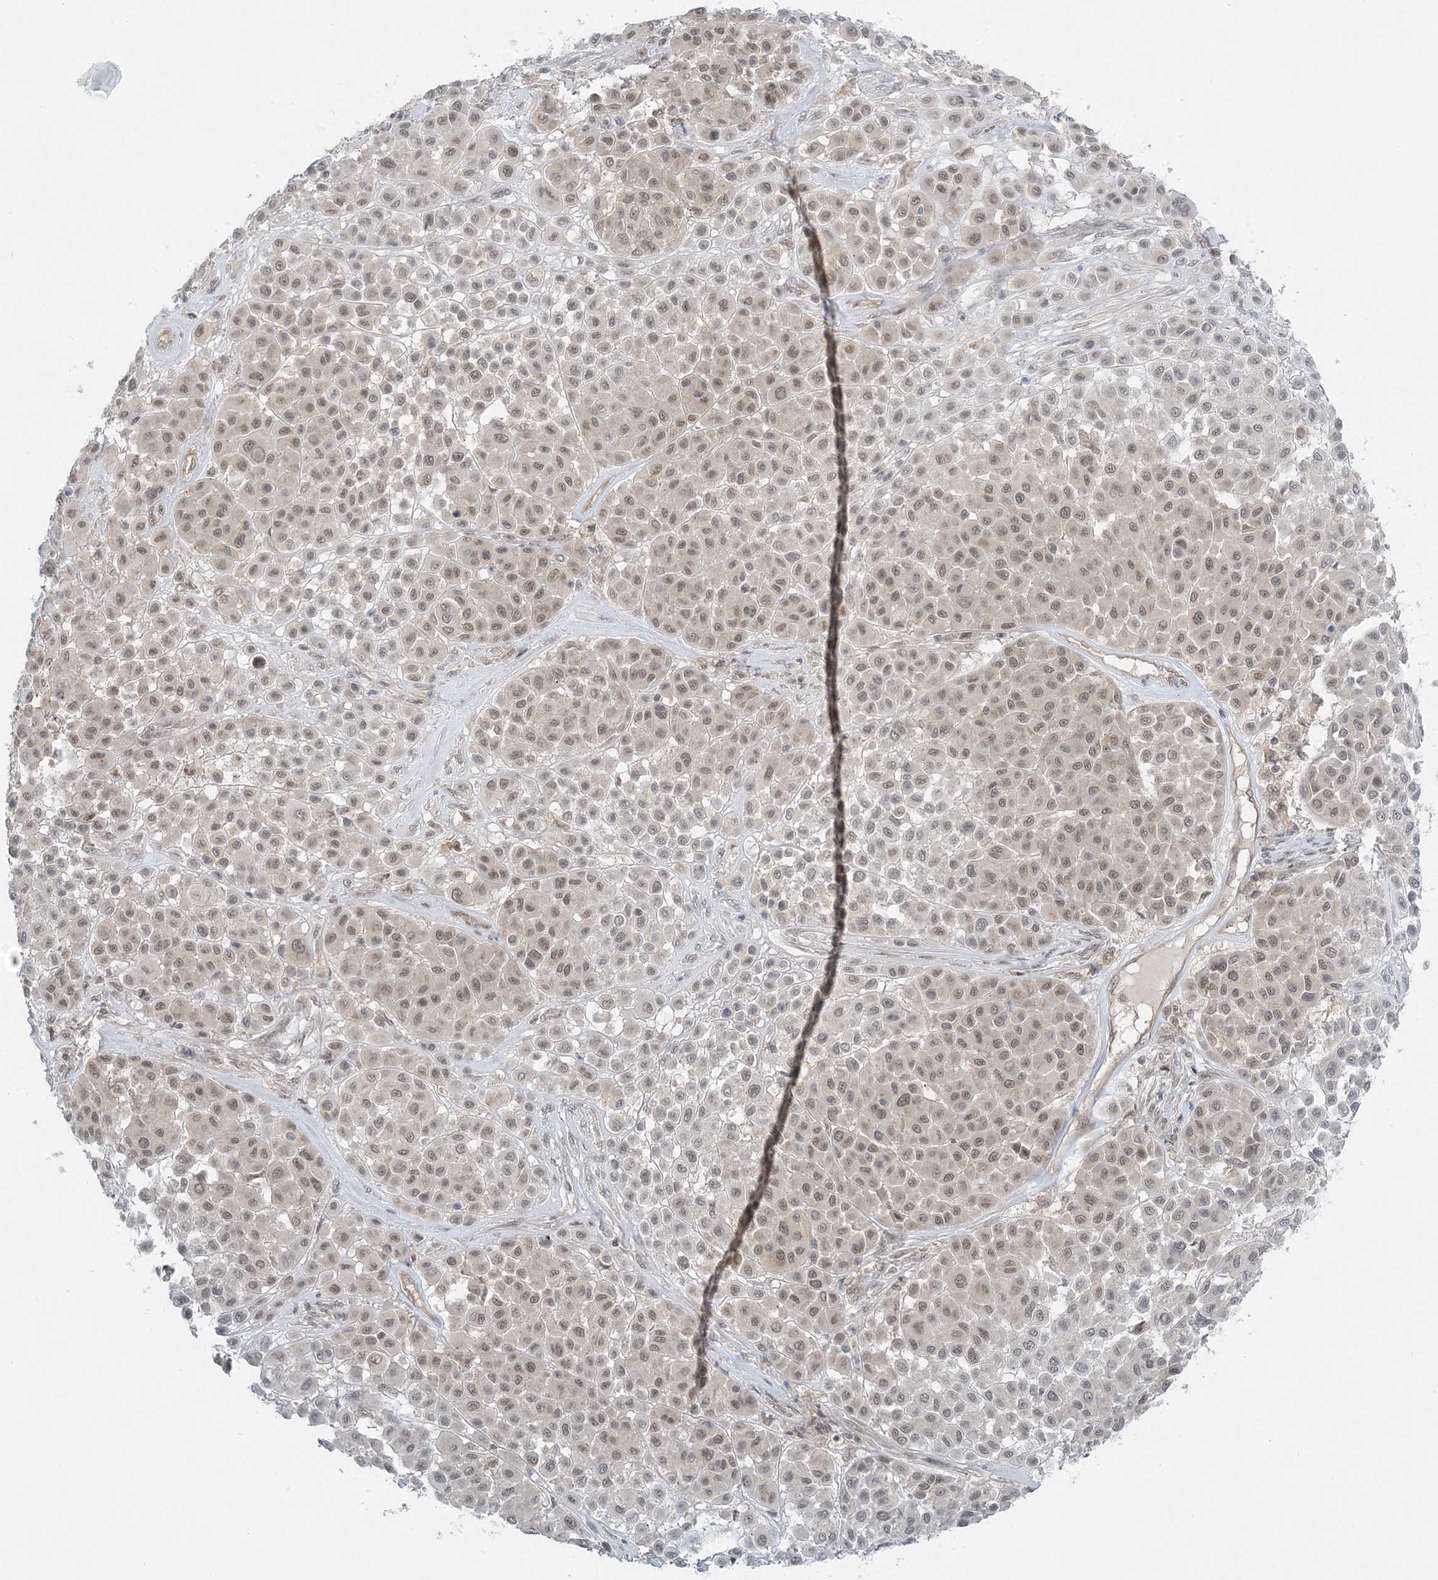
{"staining": {"intensity": "weak", "quantity": ">75%", "location": "nuclear"}, "tissue": "melanoma", "cell_type": "Tumor cells", "image_type": "cancer", "snomed": [{"axis": "morphology", "description": "Malignant melanoma, Metastatic site"}, {"axis": "topography", "description": "Soft tissue"}], "caption": "IHC photomicrograph of neoplastic tissue: human melanoma stained using IHC demonstrates low levels of weak protein expression localized specifically in the nuclear of tumor cells, appearing as a nuclear brown color.", "gene": "ATP11A", "patient": {"sex": "male", "age": 41}}